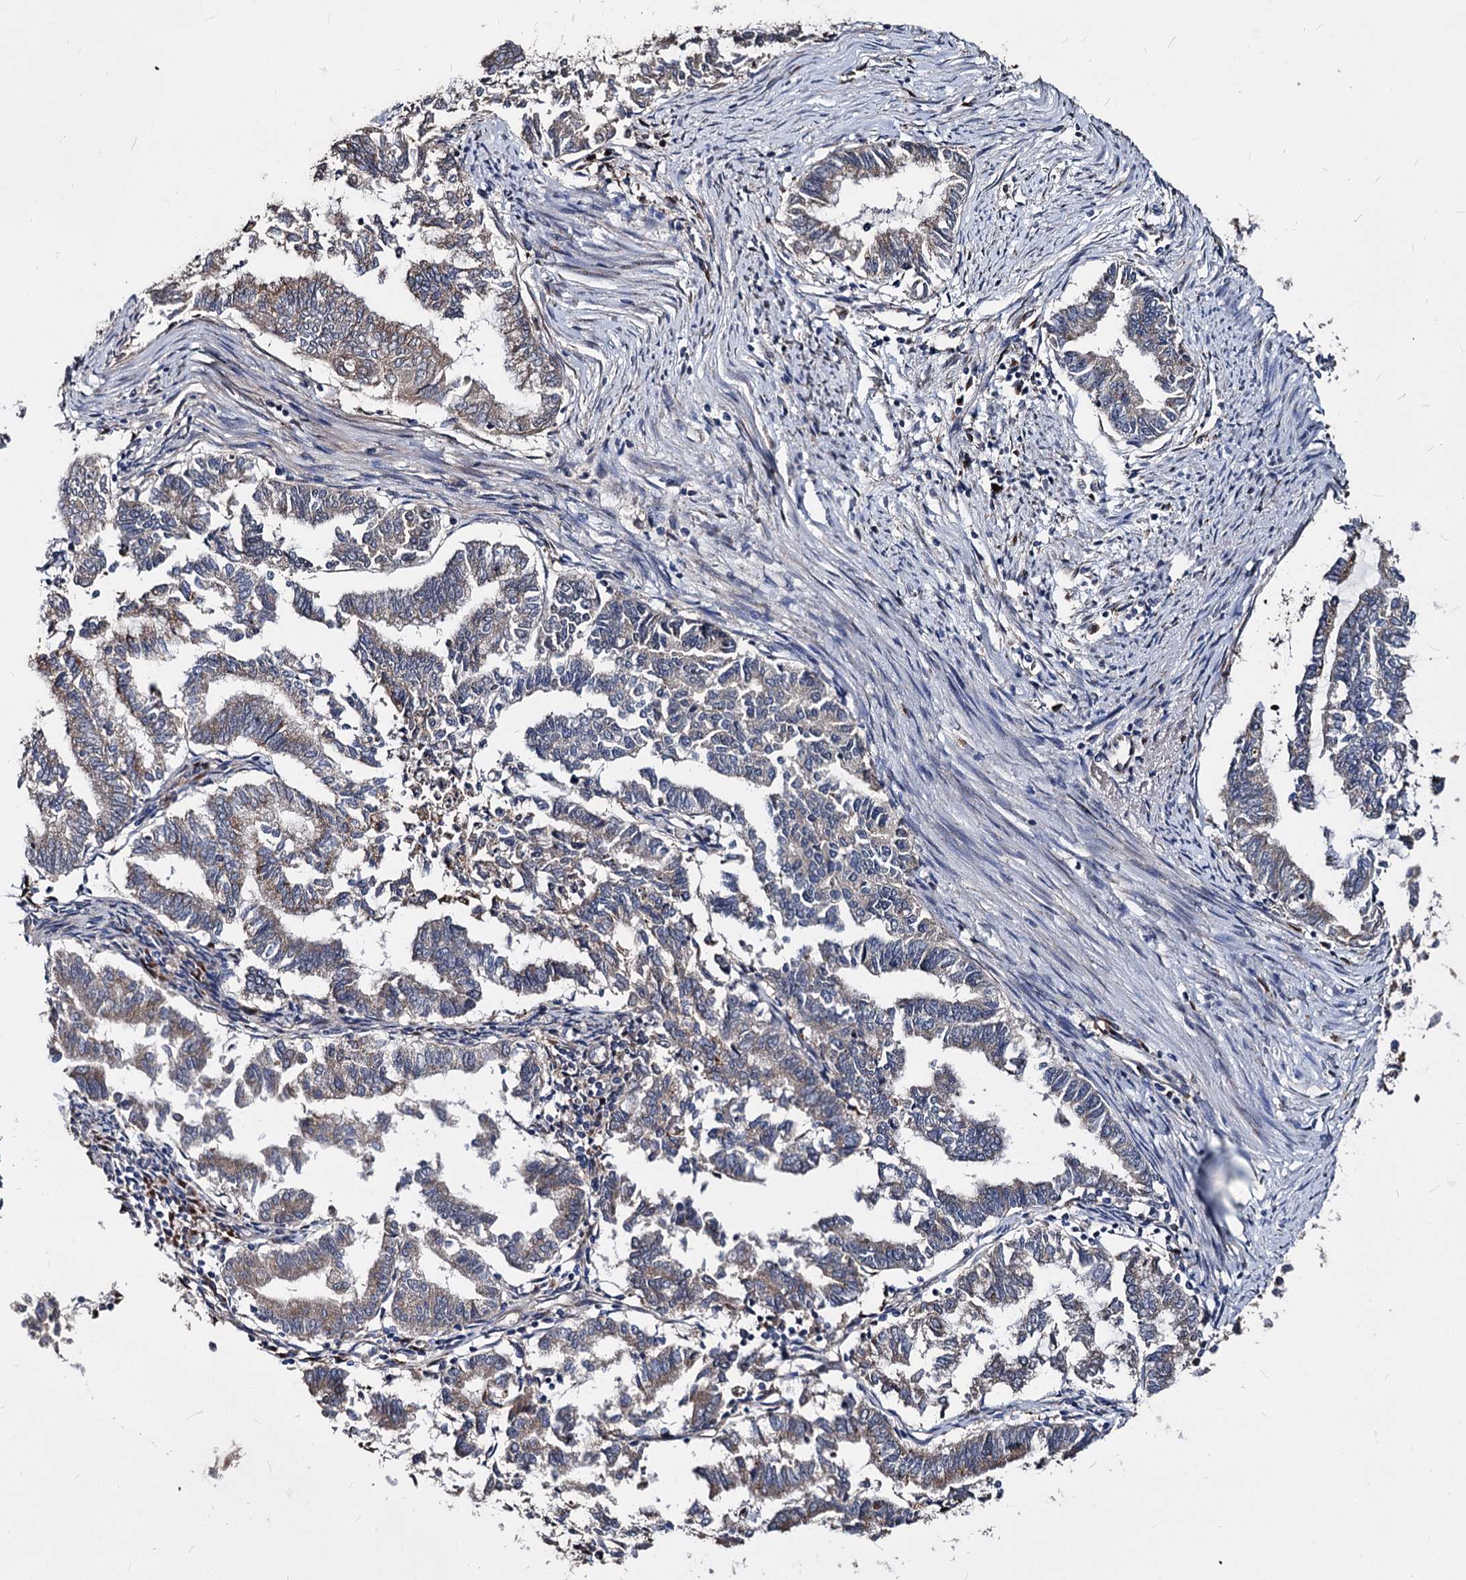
{"staining": {"intensity": "weak", "quantity": "25%-75%", "location": "cytoplasmic/membranous"}, "tissue": "endometrial cancer", "cell_type": "Tumor cells", "image_type": "cancer", "snomed": [{"axis": "morphology", "description": "Adenocarcinoma, NOS"}, {"axis": "topography", "description": "Endometrium"}], "caption": "This is a micrograph of IHC staining of endometrial cancer, which shows weak positivity in the cytoplasmic/membranous of tumor cells.", "gene": "SMAGP", "patient": {"sex": "female", "age": 79}}